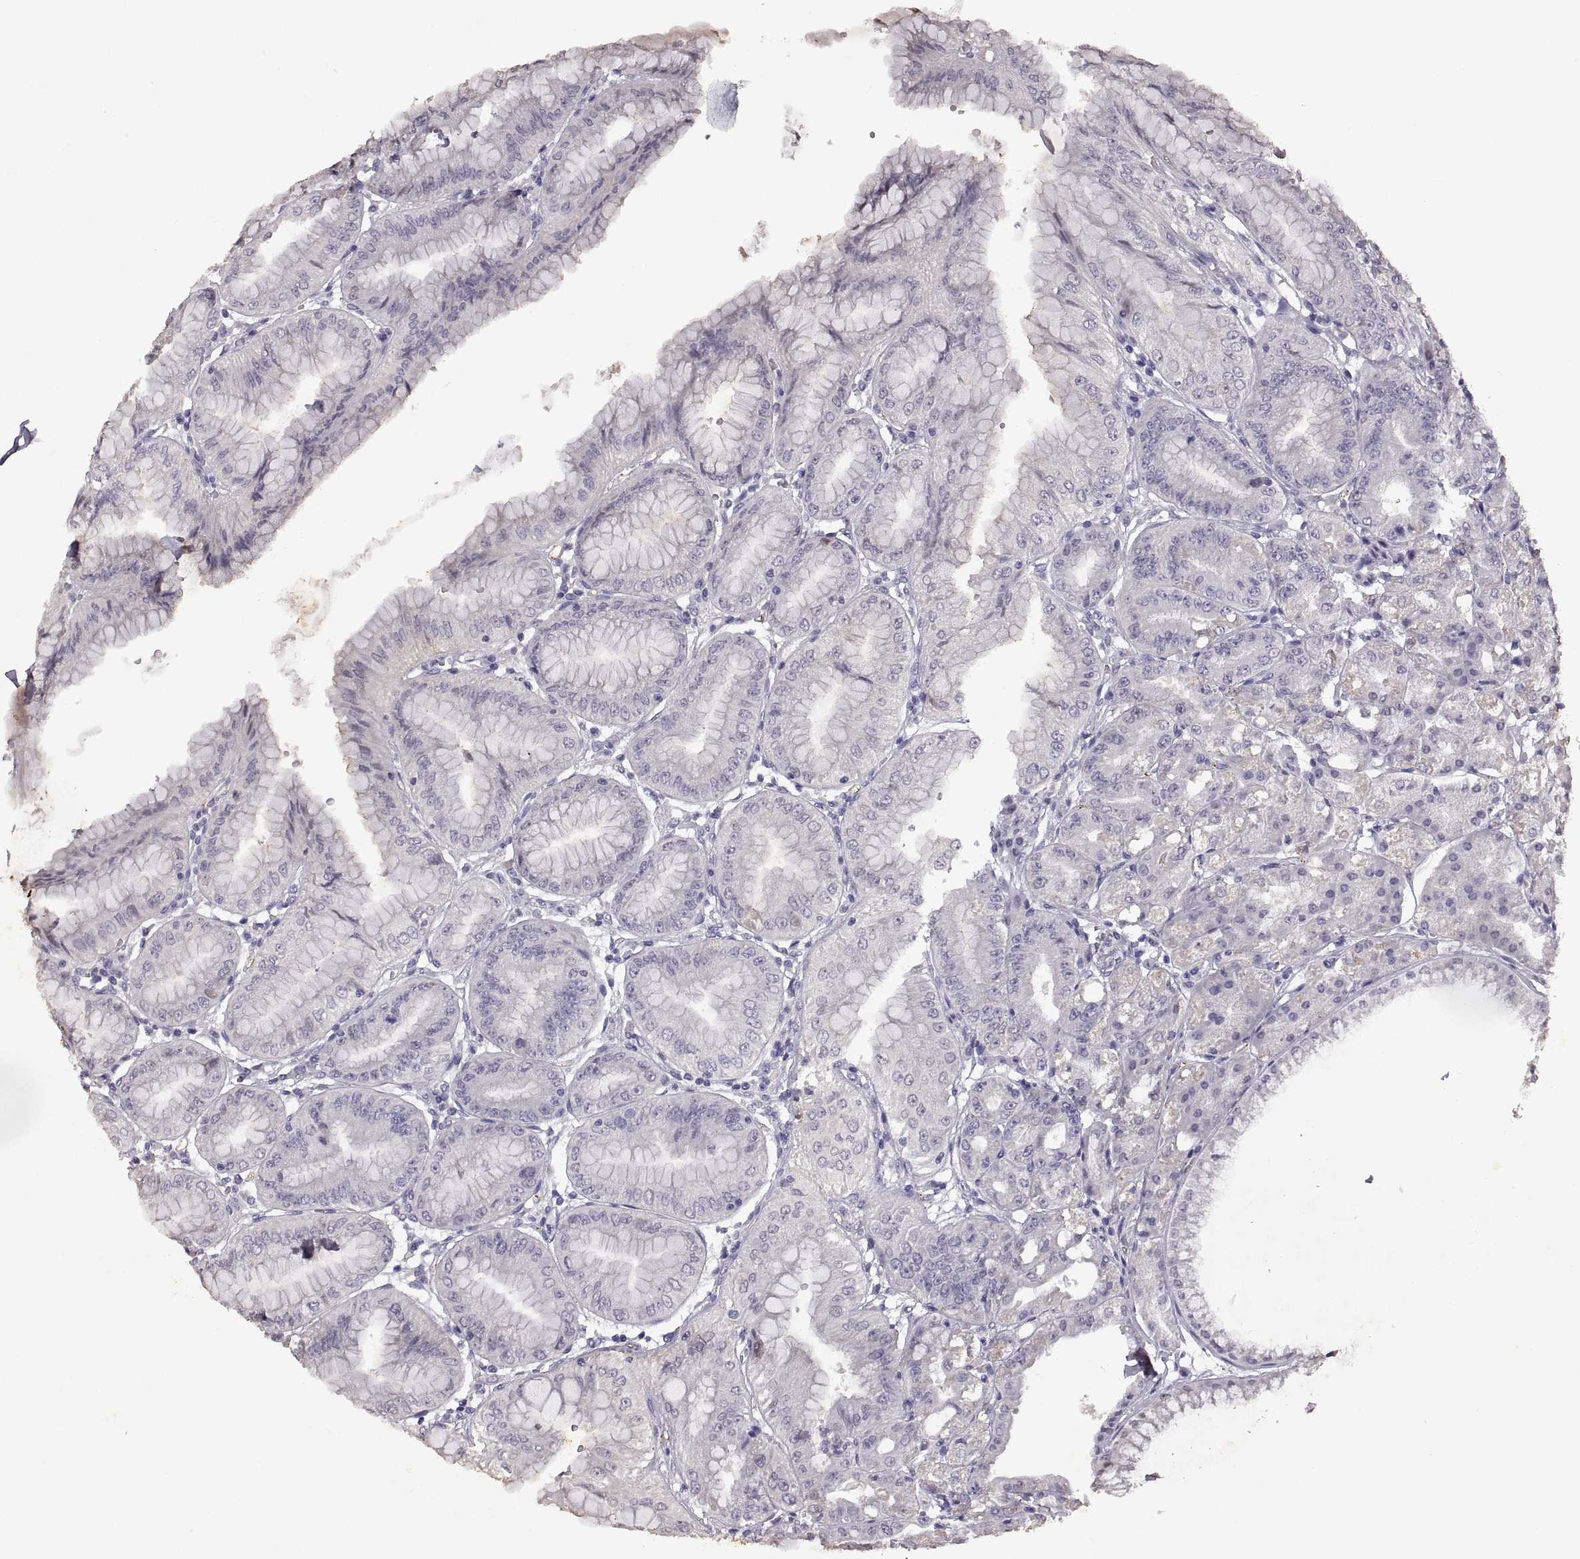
{"staining": {"intensity": "weak", "quantity": "<25%", "location": "cytoplasmic/membranous"}, "tissue": "stomach", "cell_type": "Glandular cells", "image_type": "normal", "snomed": [{"axis": "morphology", "description": "Normal tissue, NOS"}, {"axis": "topography", "description": "Stomach"}], "caption": "Immunohistochemistry (IHC) histopathology image of benign stomach stained for a protein (brown), which exhibits no staining in glandular cells. (DAB (3,3'-diaminobenzidine) immunohistochemistry (IHC) visualized using brightfield microscopy, high magnification).", "gene": "DEFB136", "patient": {"sex": "male", "age": 71}}